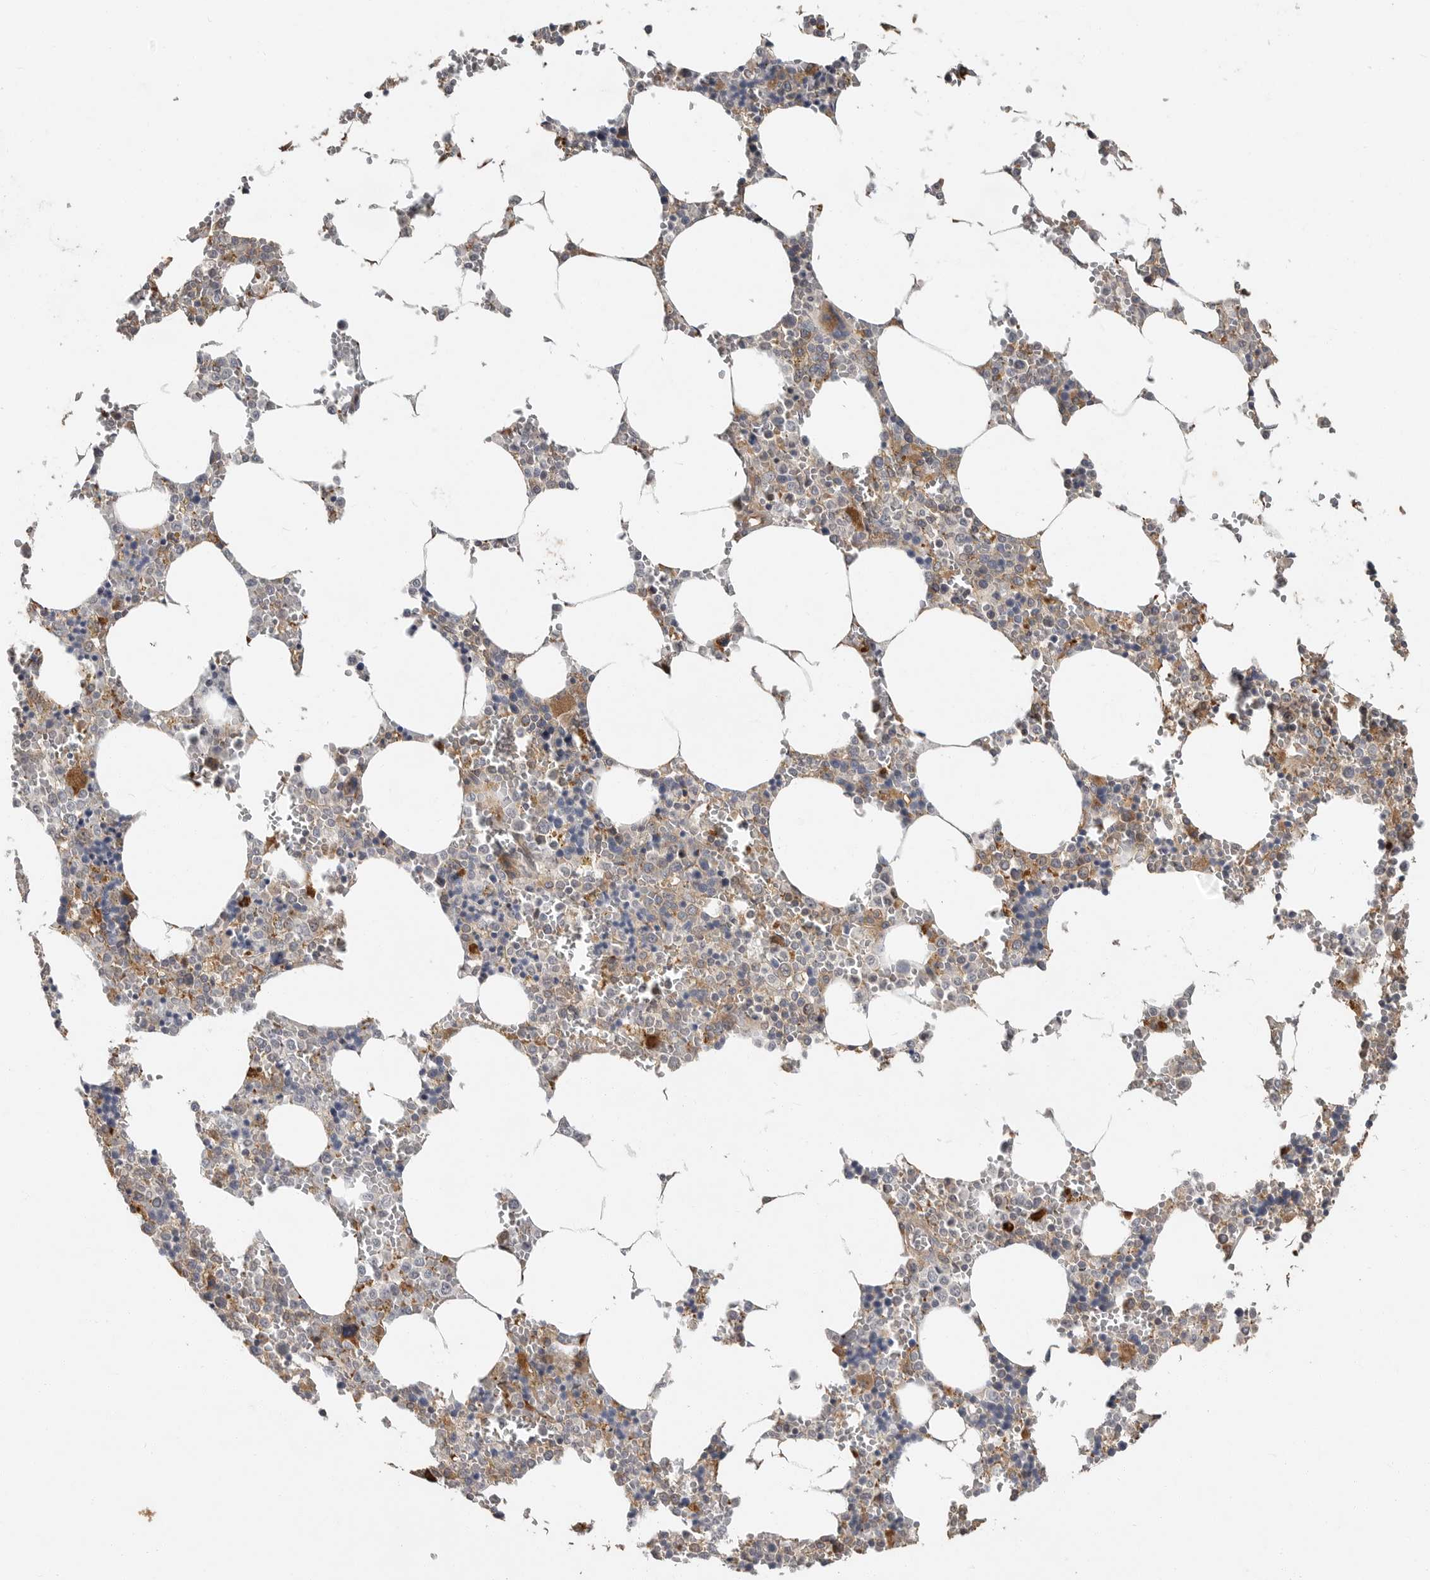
{"staining": {"intensity": "moderate", "quantity": "<25%", "location": "cytoplasmic/membranous"}, "tissue": "bone marrow", "cell_type": "Hematopoietic cells", "image_type": "normal", "snomed": [{"axis": "morphology", "description": "Normal tissue, NOS"}, {"axis": "topography", "description": "Bone marrow"}], "caption": "Moderate cytoplasmic/membranous staining is seen in about <25% of hematopoietic cells in normal bone marrow.", "gene": "OSBPL9", "patient": {"sex": "male", "age": 70}}